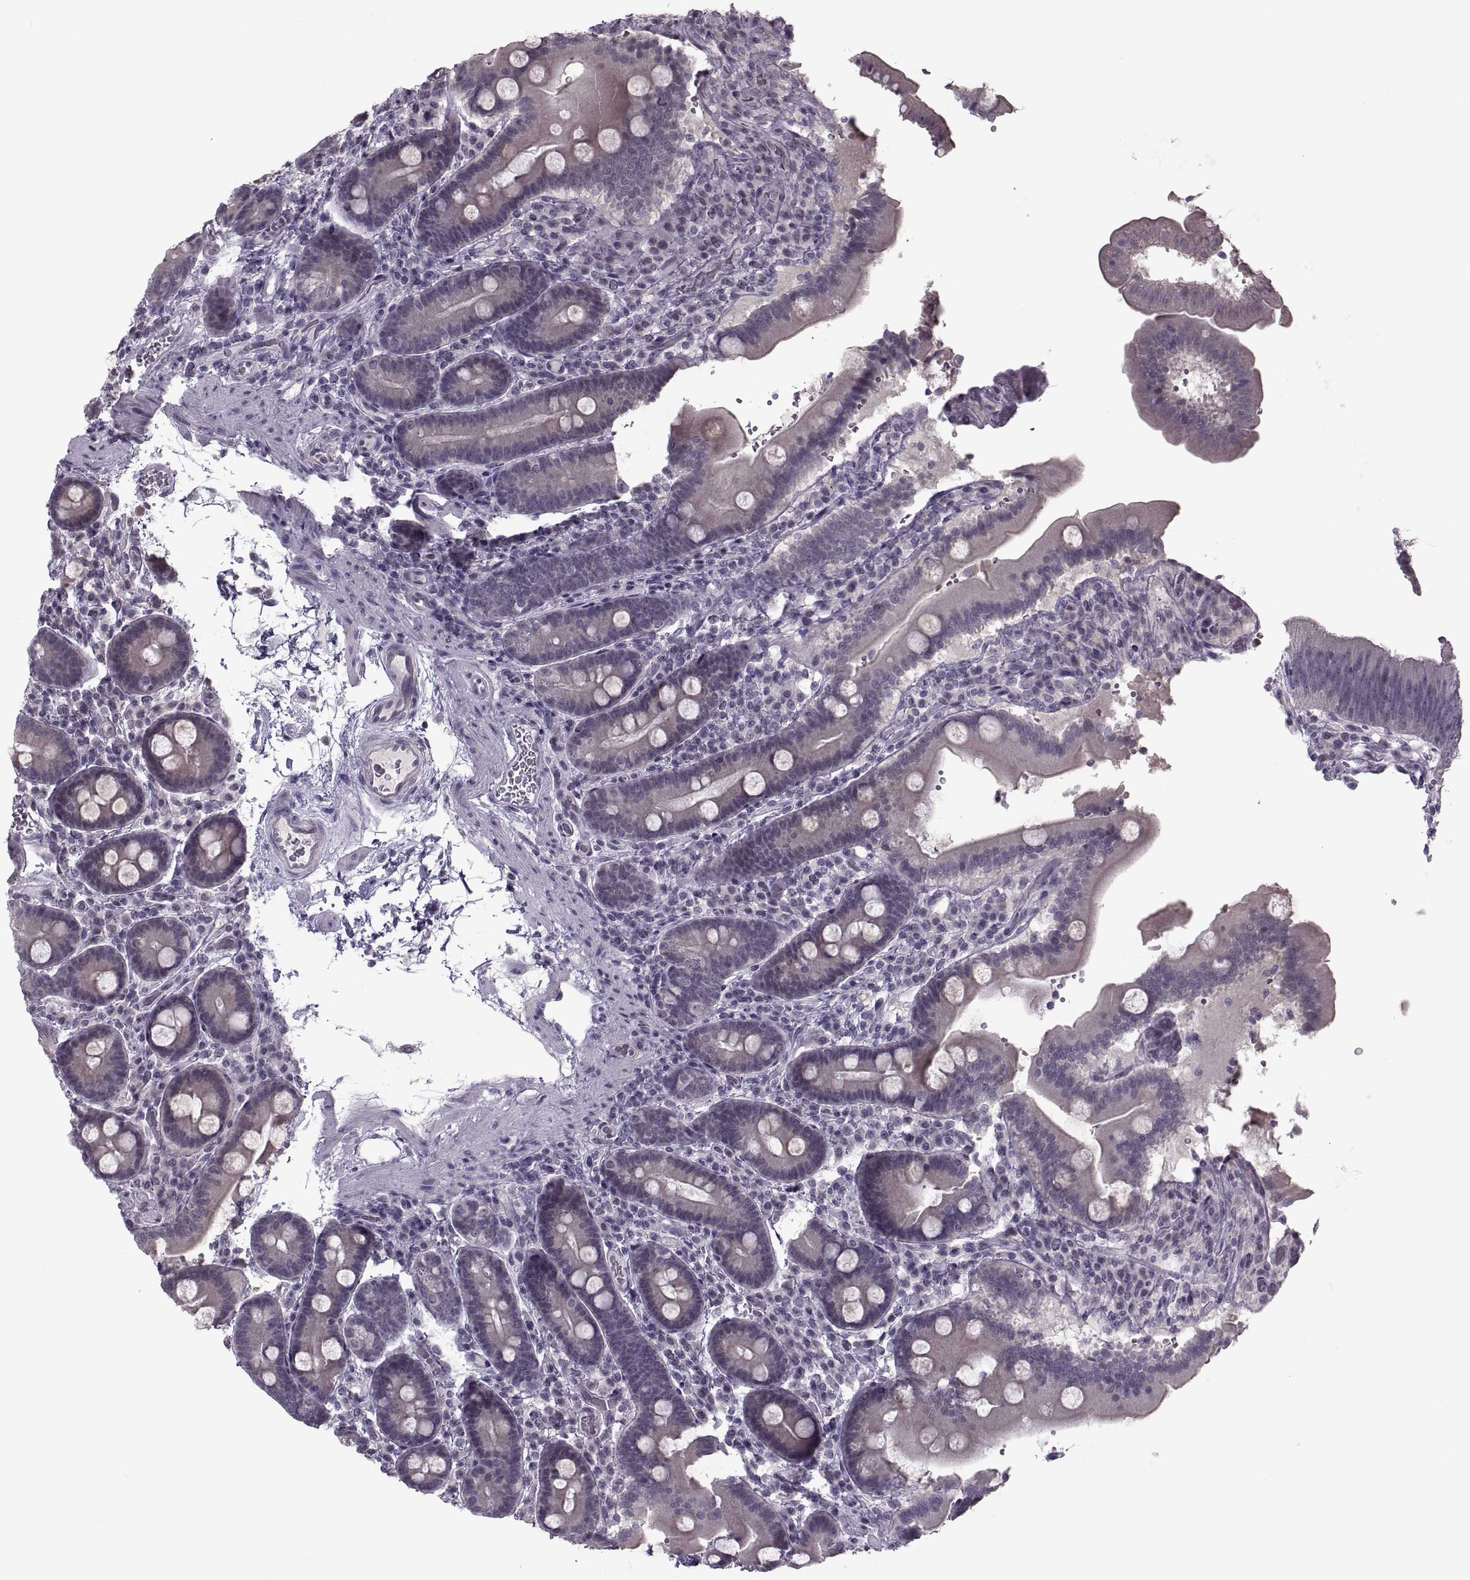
{"staining": {"intensity": "negative", "quantity": "none", "location": "none"}, "tissue": "duodenum", "cell_type": "Glandular cells", "image_type": "normal", "snomed": [{"axis": "morphology", "description": "Normal tissue, NOS"}, {"axis": "topography", "description": "Duodenum"}], "caption": "This is a micrograph of IHC staining of unremarkable duodenum, which shows no expression in glandular cells.", "gene": "MGAT4D", "patient": {"sex": "female", "age": 62}}